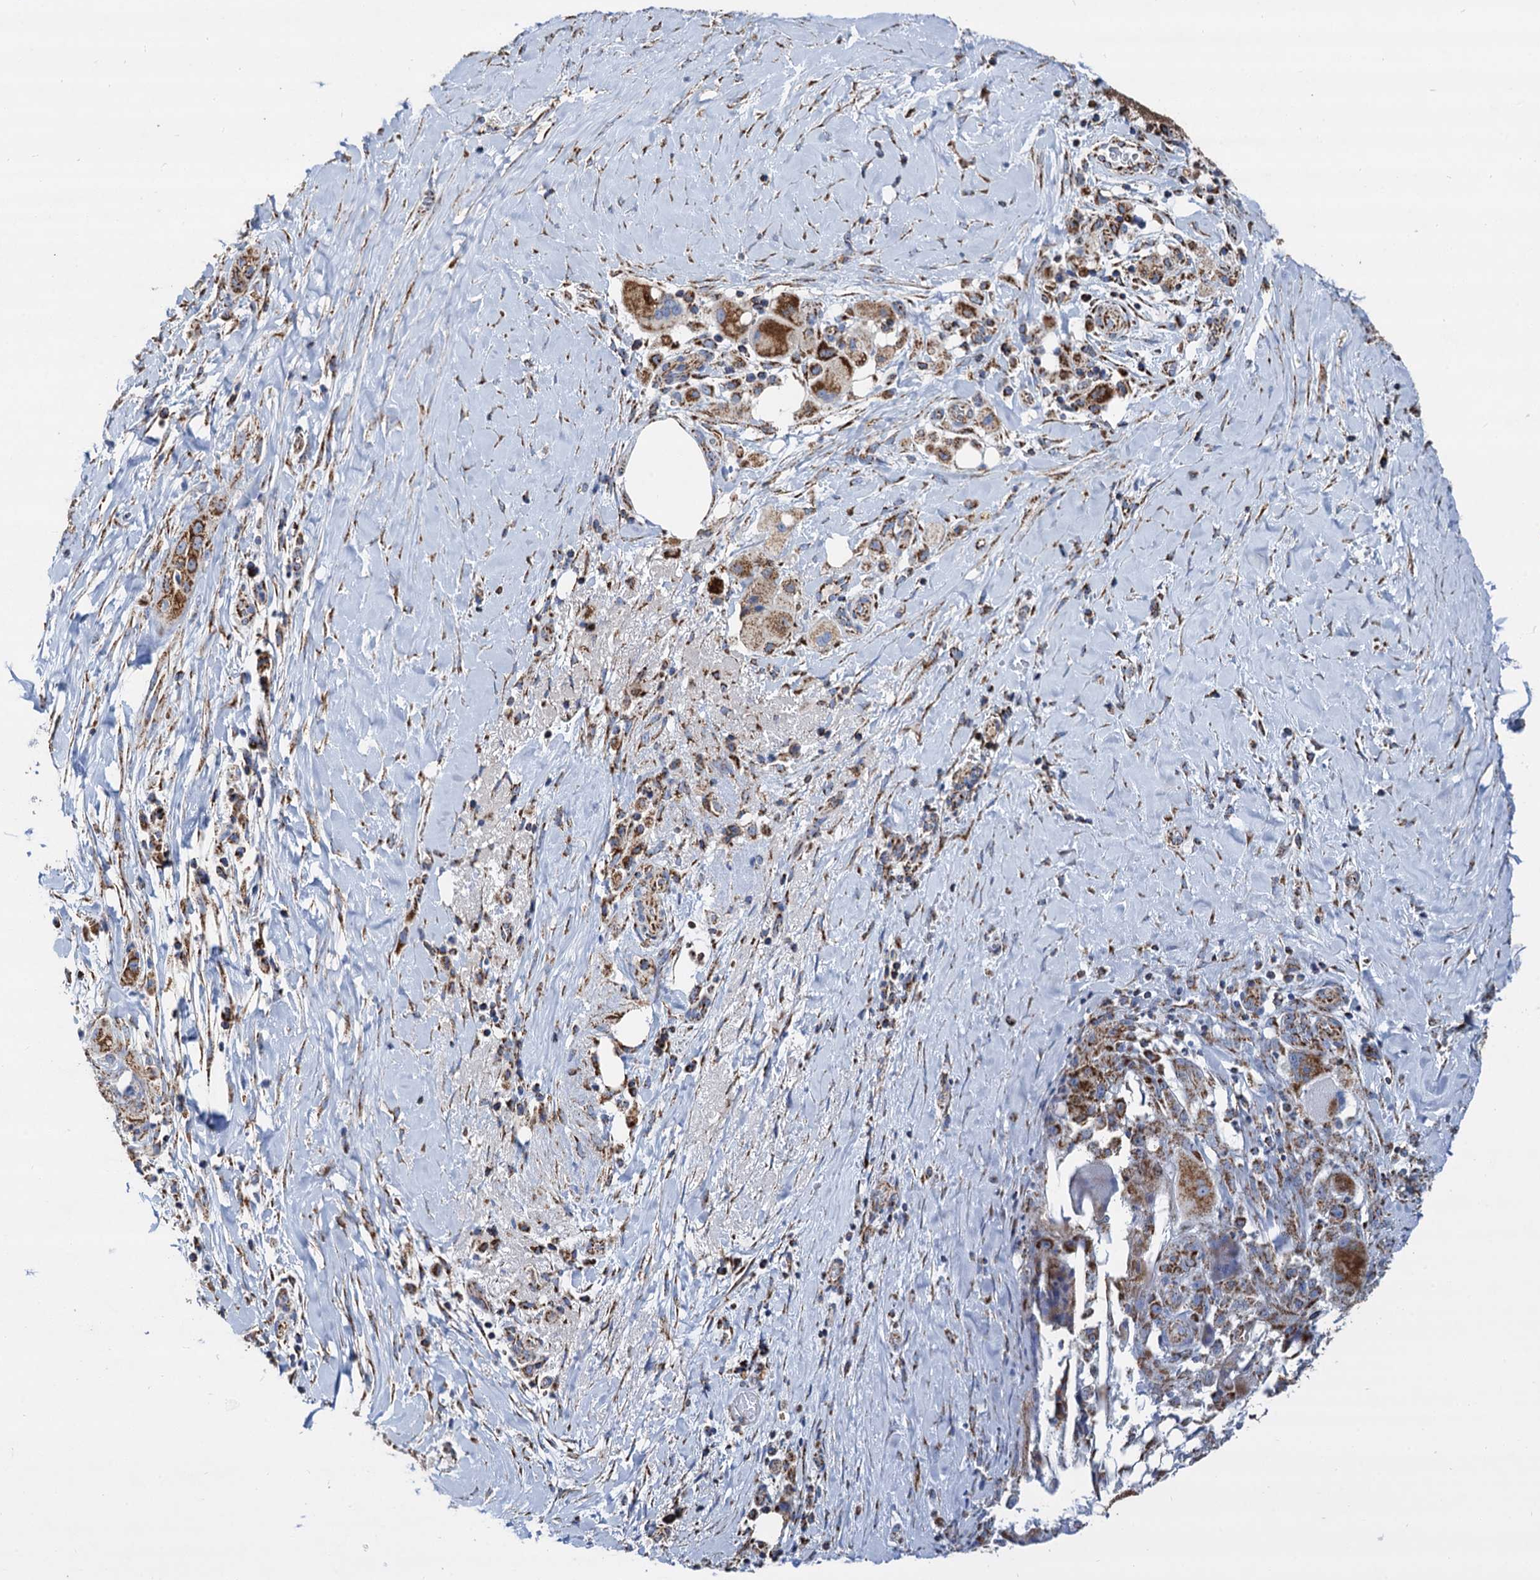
{"staining": {"intensity": "moderate", "quantity": ">75%", "location": "cytoplasmic/membranous"}, "tissue": "pancreatic cancer", "cell_type": "Tumor cells", "image_type": "cancer", "snomed": [{"axis": "morphology", "description": "Adenocarcinoma, NOS"}, {"axis": "topography", "description": "Pancreas"}], "caption": "A high-resolution image shows immunohistochemistry (IHC) staining of adenocarcinoma (pancreatic), which displays moderate cytoplasmic/membranous expression in about >75% of tumor cells.", "gene": "TIMM10", "patient": {"sex": "male", "age": 58}}